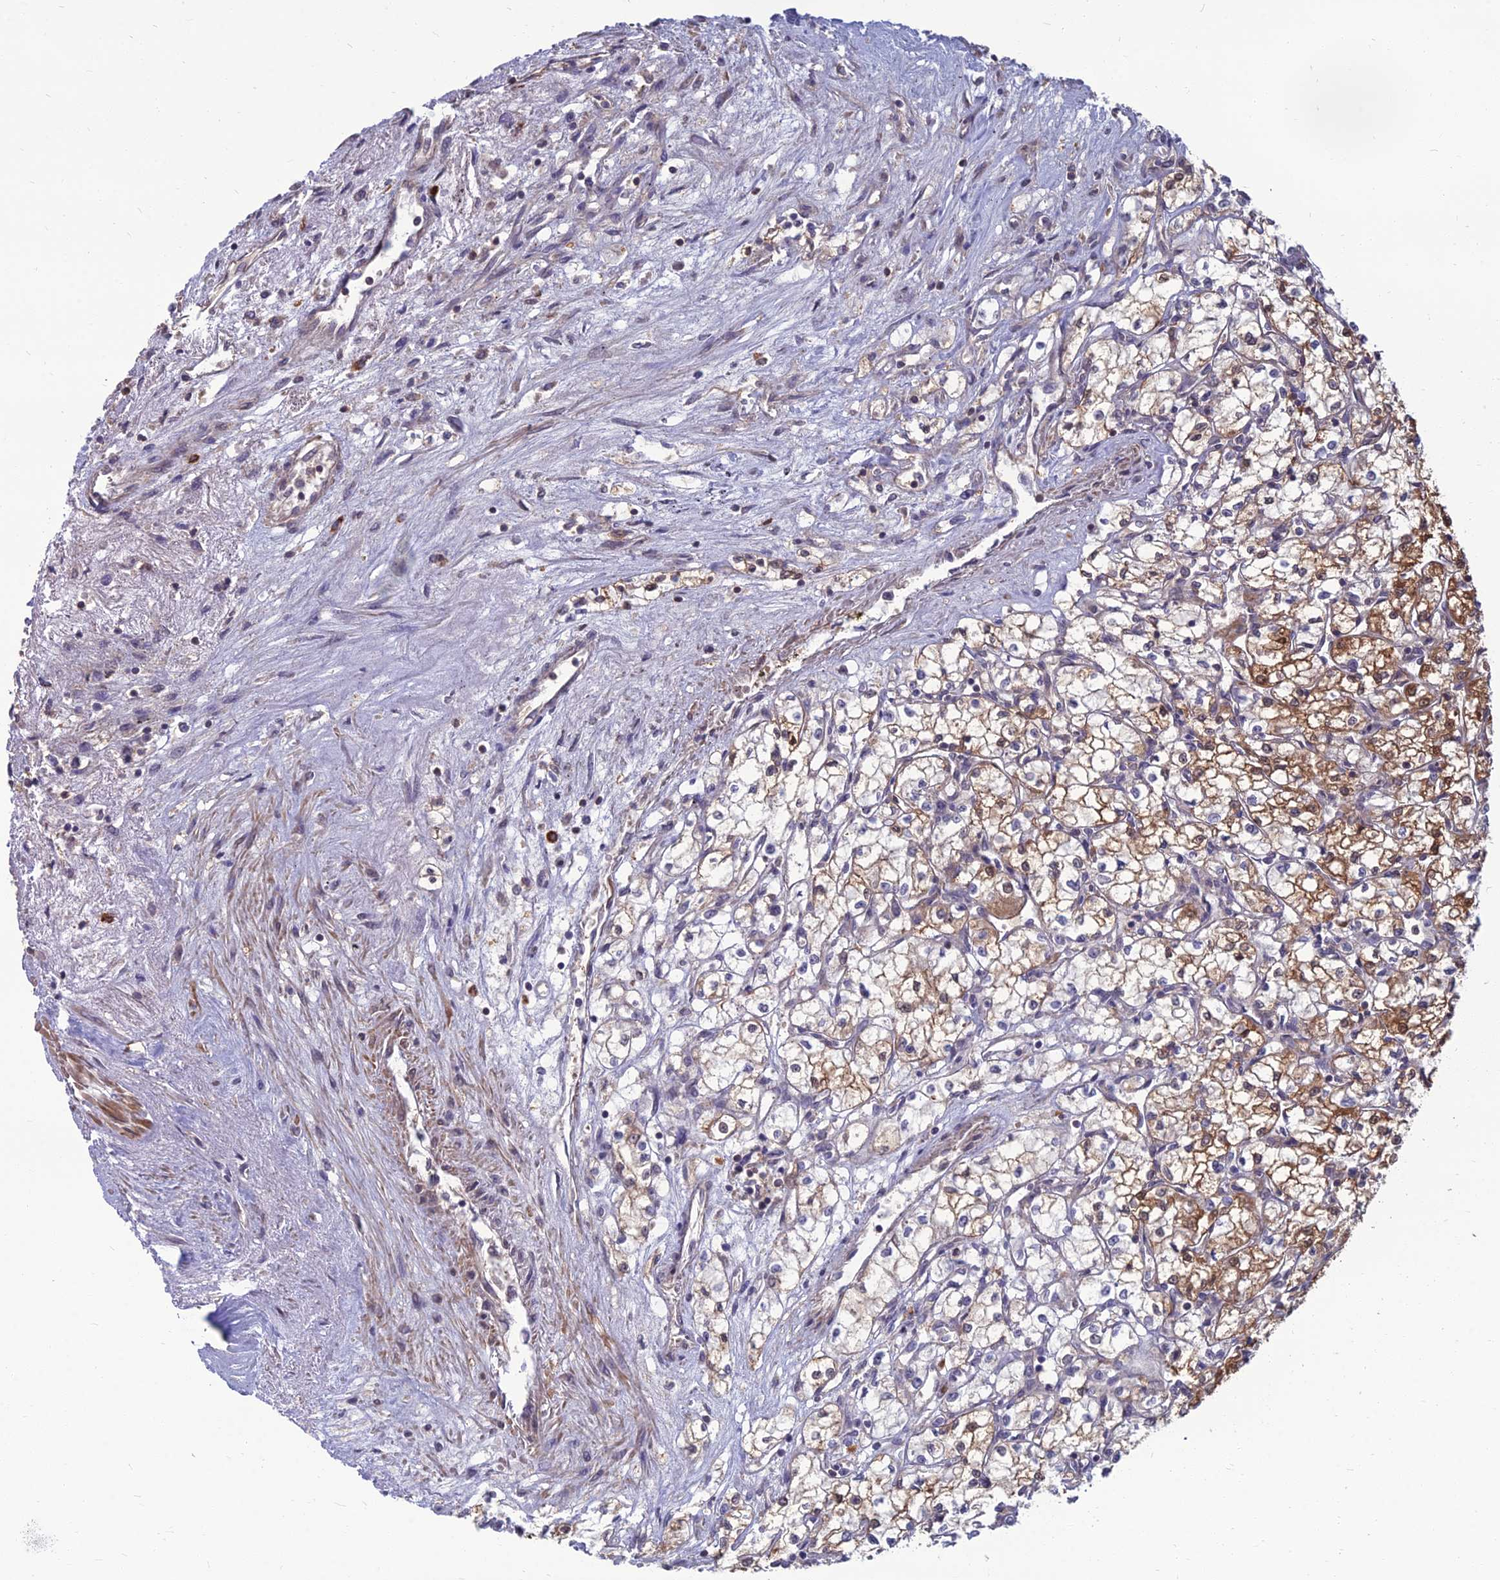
{"staining": {"intensity": "moderate", "quantity": "<25%", "location": "cytoplasmic/membranous"}, "tissue": "renal cancer", "cell_type": "Tumor cells", "image_type": "cancer", "snomed": [{"axis": "morphology", "description": "Adenocarcinoma, NOS"}, {"axis": "topography", "description": "Kidney"}], "caption": "The micrograph displays a brown stain indicating the presence of a protein in the cytoplasmic/membranous of tumor cells in renal cancer.", "gene": "OPA3", "patient": {"sex": "male", "age": 59}}